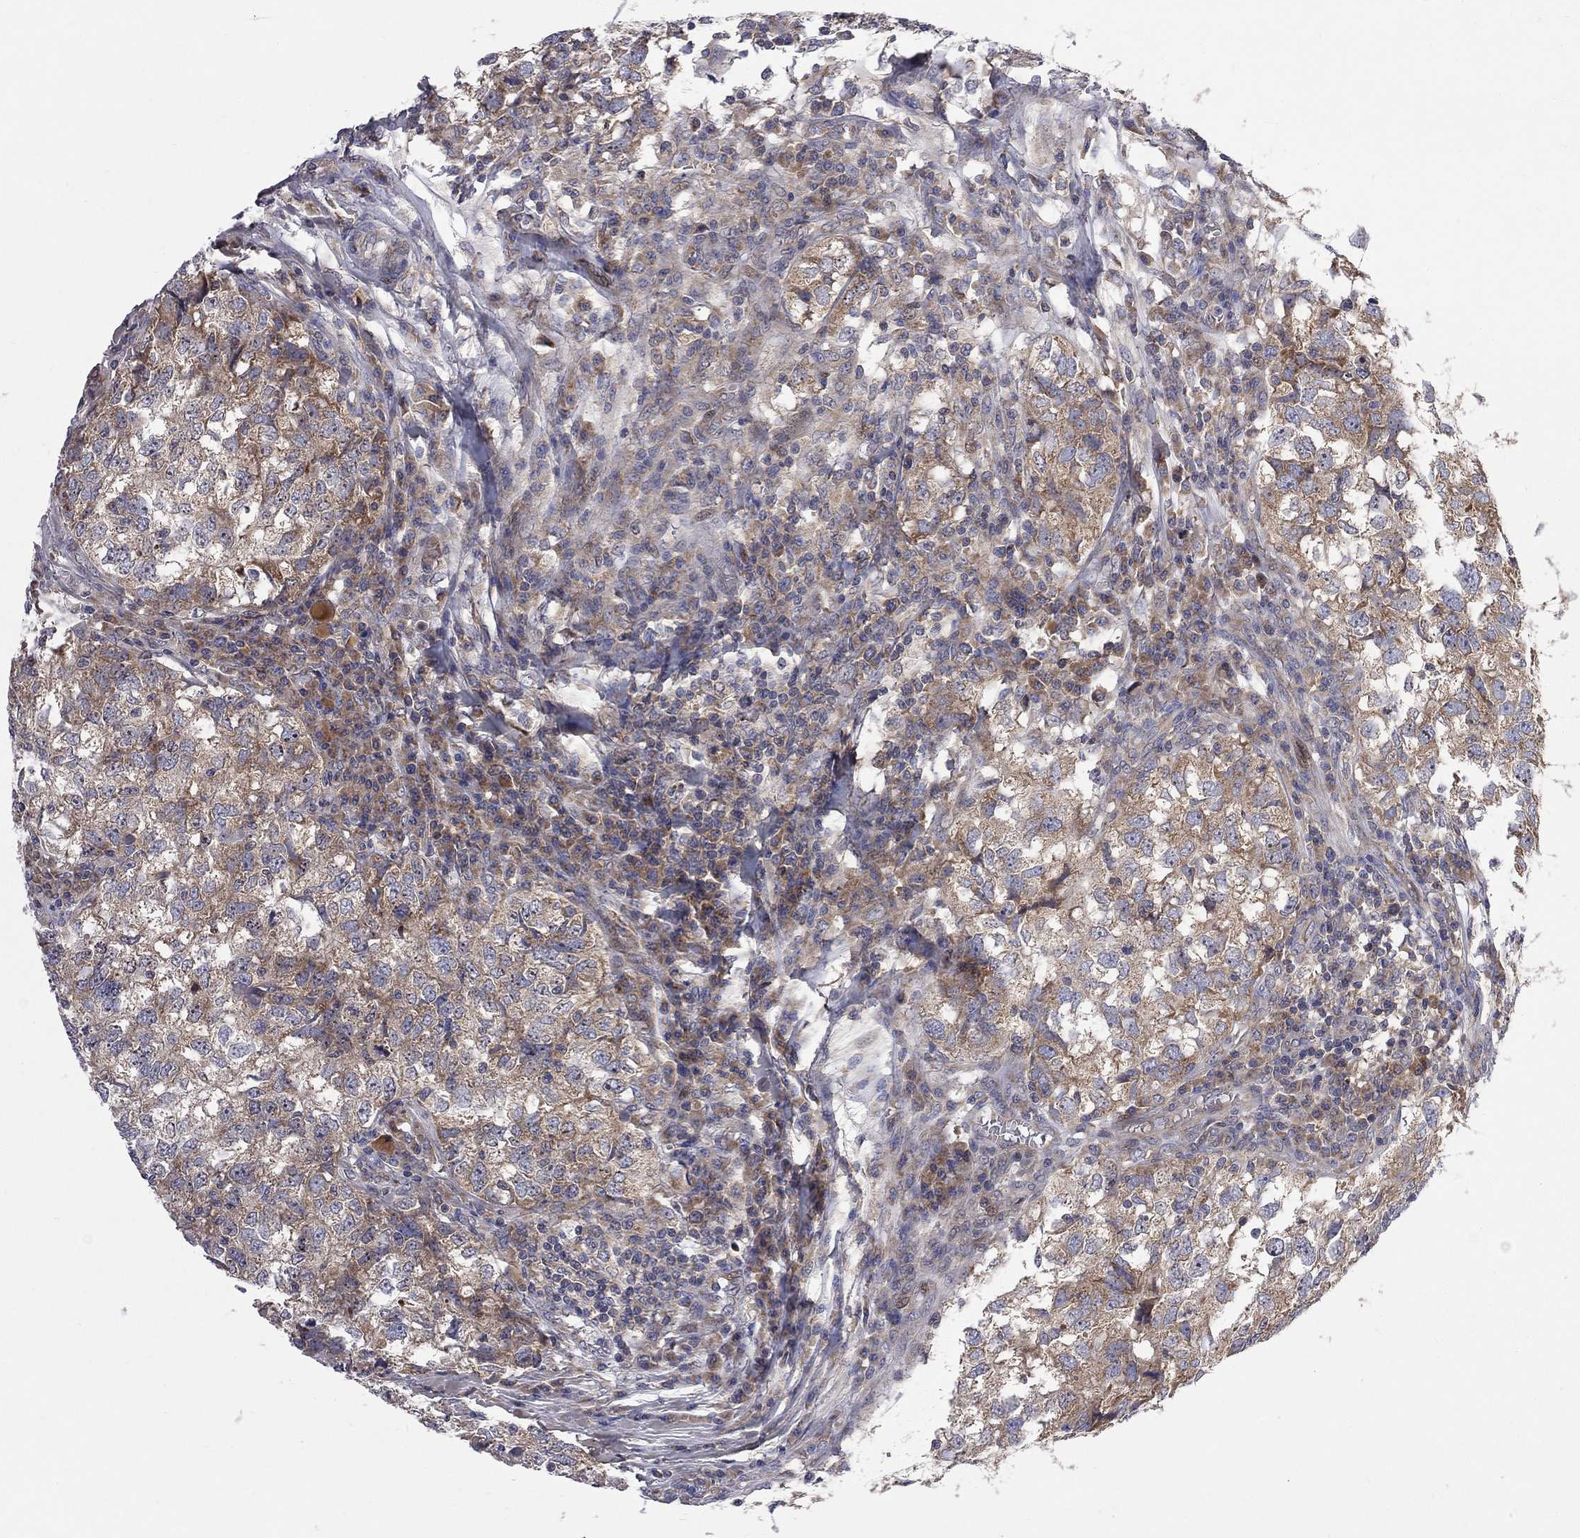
{"staining": {"intensity": "weak", "quantity": ">75%", "location": "cytoplasmic/membranous"}, "tissue": "breast cancer", "cell_type": "Tumor cells", "image_type": "cancer", "snomed": [{"axis": "morphology", "description": "Duct carcinoma"}, {"axis": "topography", "description": "Breast"}], "caption": "The histopathology image exhibits staining of breast cancer (intraductal carcinoma), revealing weak cytoplasmic/membranous protein expression (brown color) within tumor cells.", "gene": "CNOT11", "patient": {"sex": "female", "age": 30}}